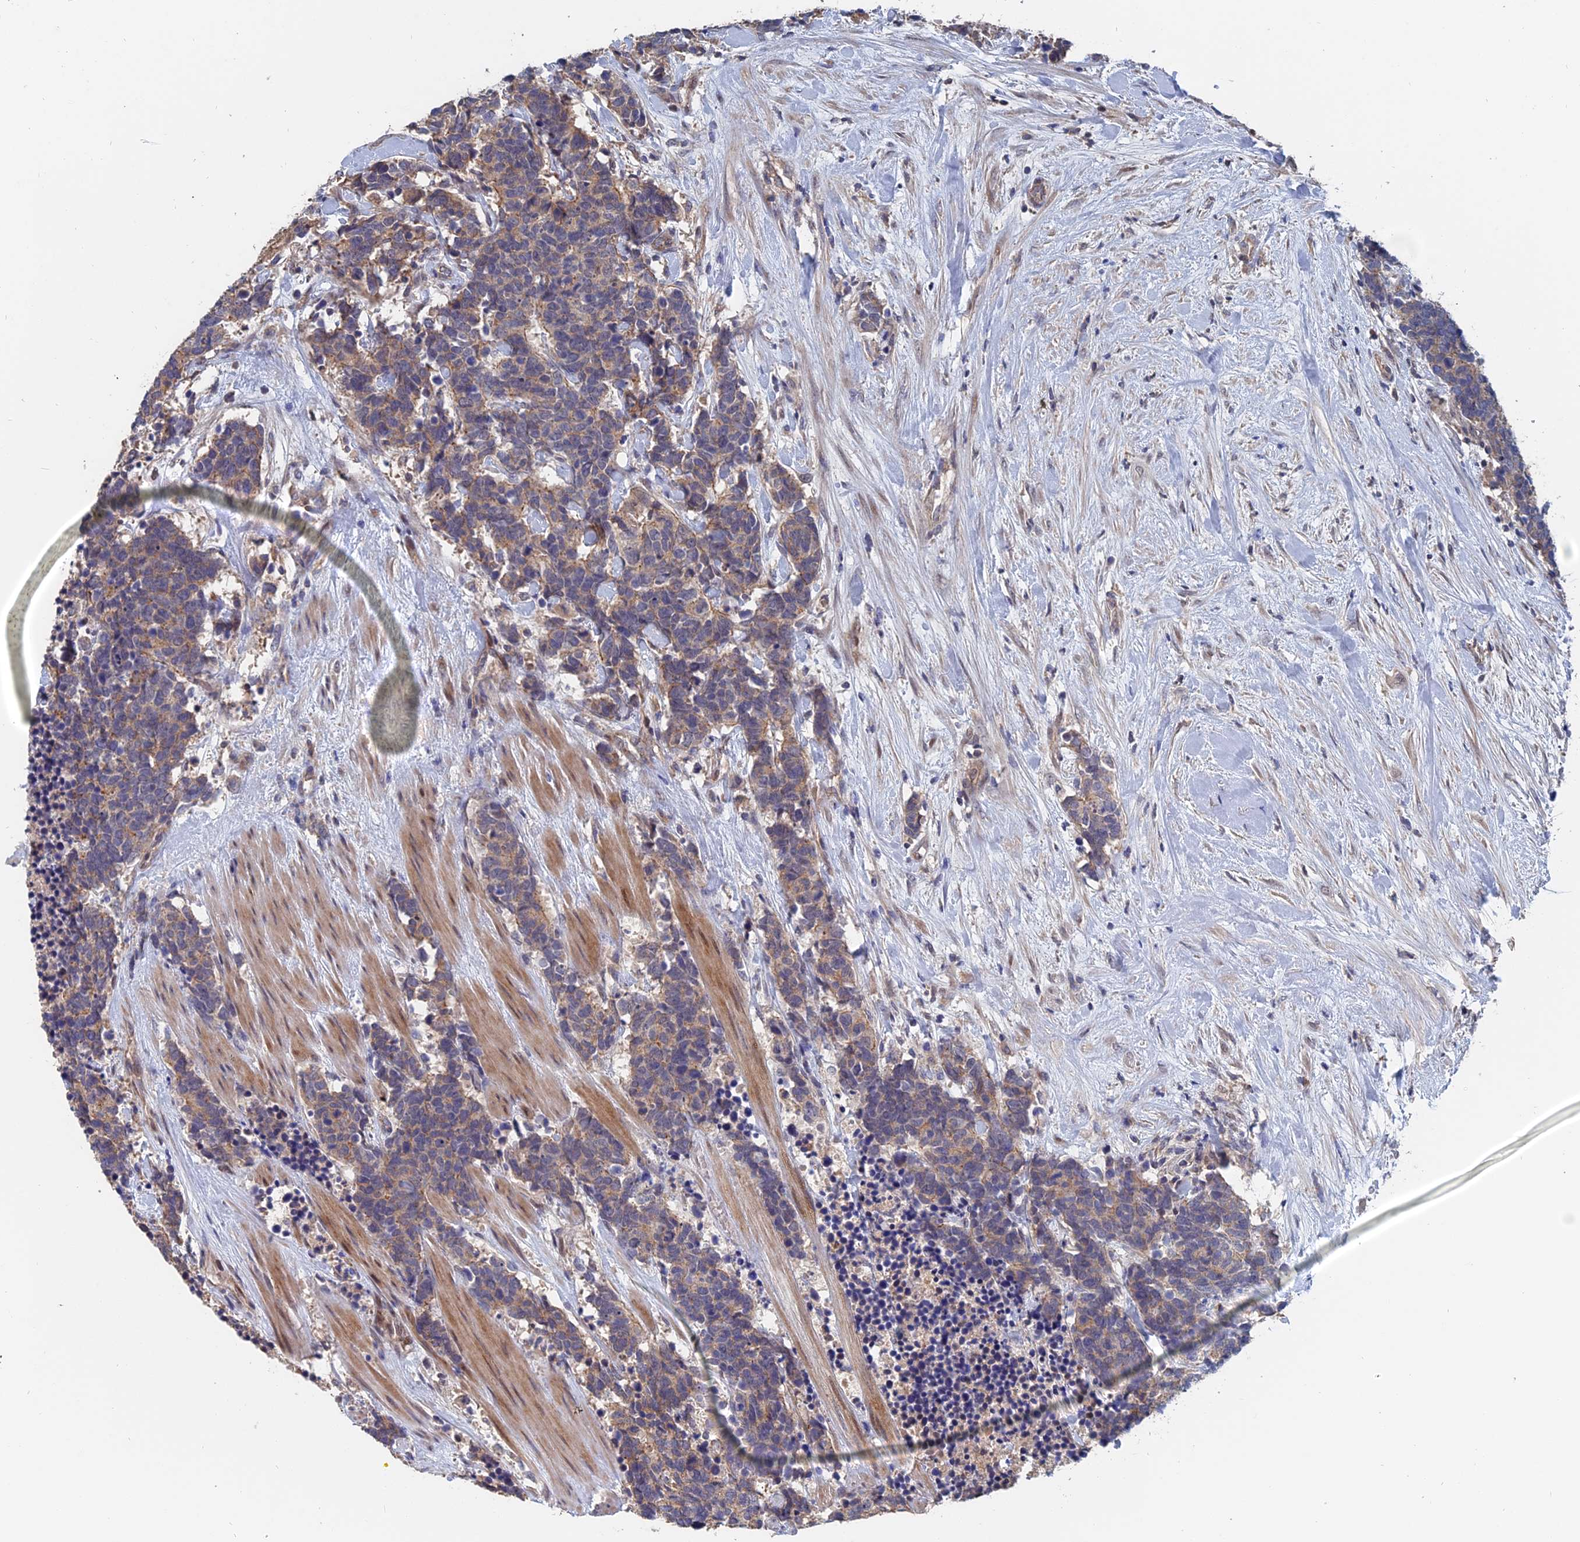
{"staining": {"intensity": "weak", "quantity": "25%-75%", "location": "cytoplasmic/membranous"}, "tissue": "carcinoid", "cell_type": "Tumor cells", "image_type": "cancer", "snomed": [{"axis": "morphology", "description": "Carcinoma, NOS"}, {"axis": "morphology", "description": "Carcinoid, malignant, NOS"}, {"axis": "topography", "description": "Prostate"}], "caption": "Immunohistochemistry (IHC) photomicrograph of neoplastic tissue: human malignant carcinoid stained using immunohistochemistry (IHC) exhibits low levels of weak protein expression localized specifically in the cytoplasmic/membranous of tumor cells, appearing as a cytoplasmic/membranous brown color.", "gene": "SLC33A1", "patient": {"sex": "male", "age": 57}}